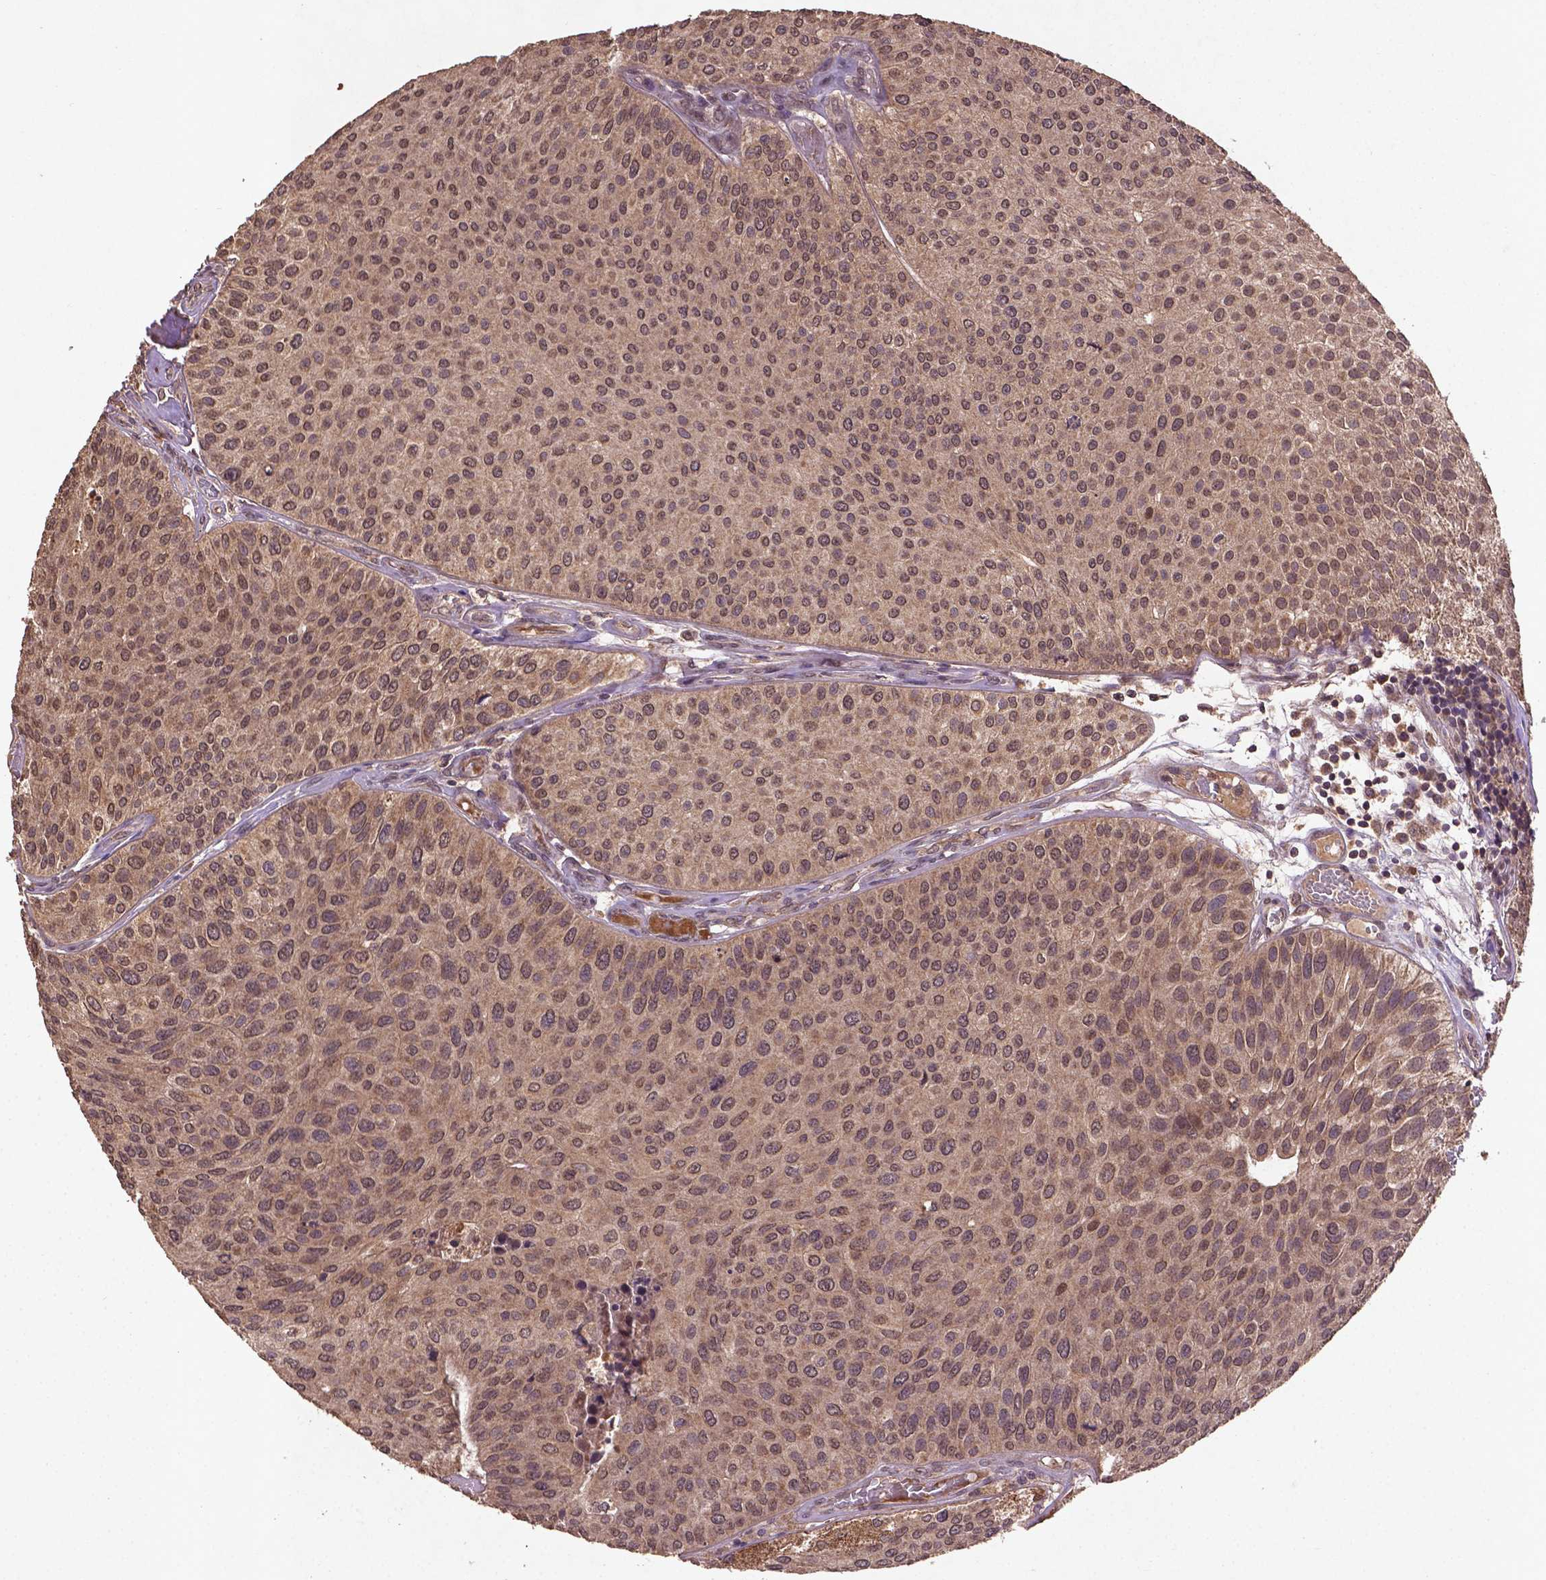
{"staining": {"intensity": "moderate", "quantity": ">75%", "location": "cytoplasmic/membranous,nuclear"}, "tissue": "urothelial cancer", "cell_type": "Tumor cells", "image_type": "cancer", "snomed": [{"axis": "morphology", "description": "Urothelial carcinoma, Low grade"}, {"axis": "topography", "description": "Urinary bladder"}], "caption": "Immunohistochemical staining of urothelial cancer exhibits medium levels of moderate cytoplasmic/membranous and nuclear protein positivity in about >75% of tumor cells. (DAB IHC, brown staining for protein, blue staining for nuclei).", "gene": "NIPAL2", "patient": {"sex": "female", "age": 87}}